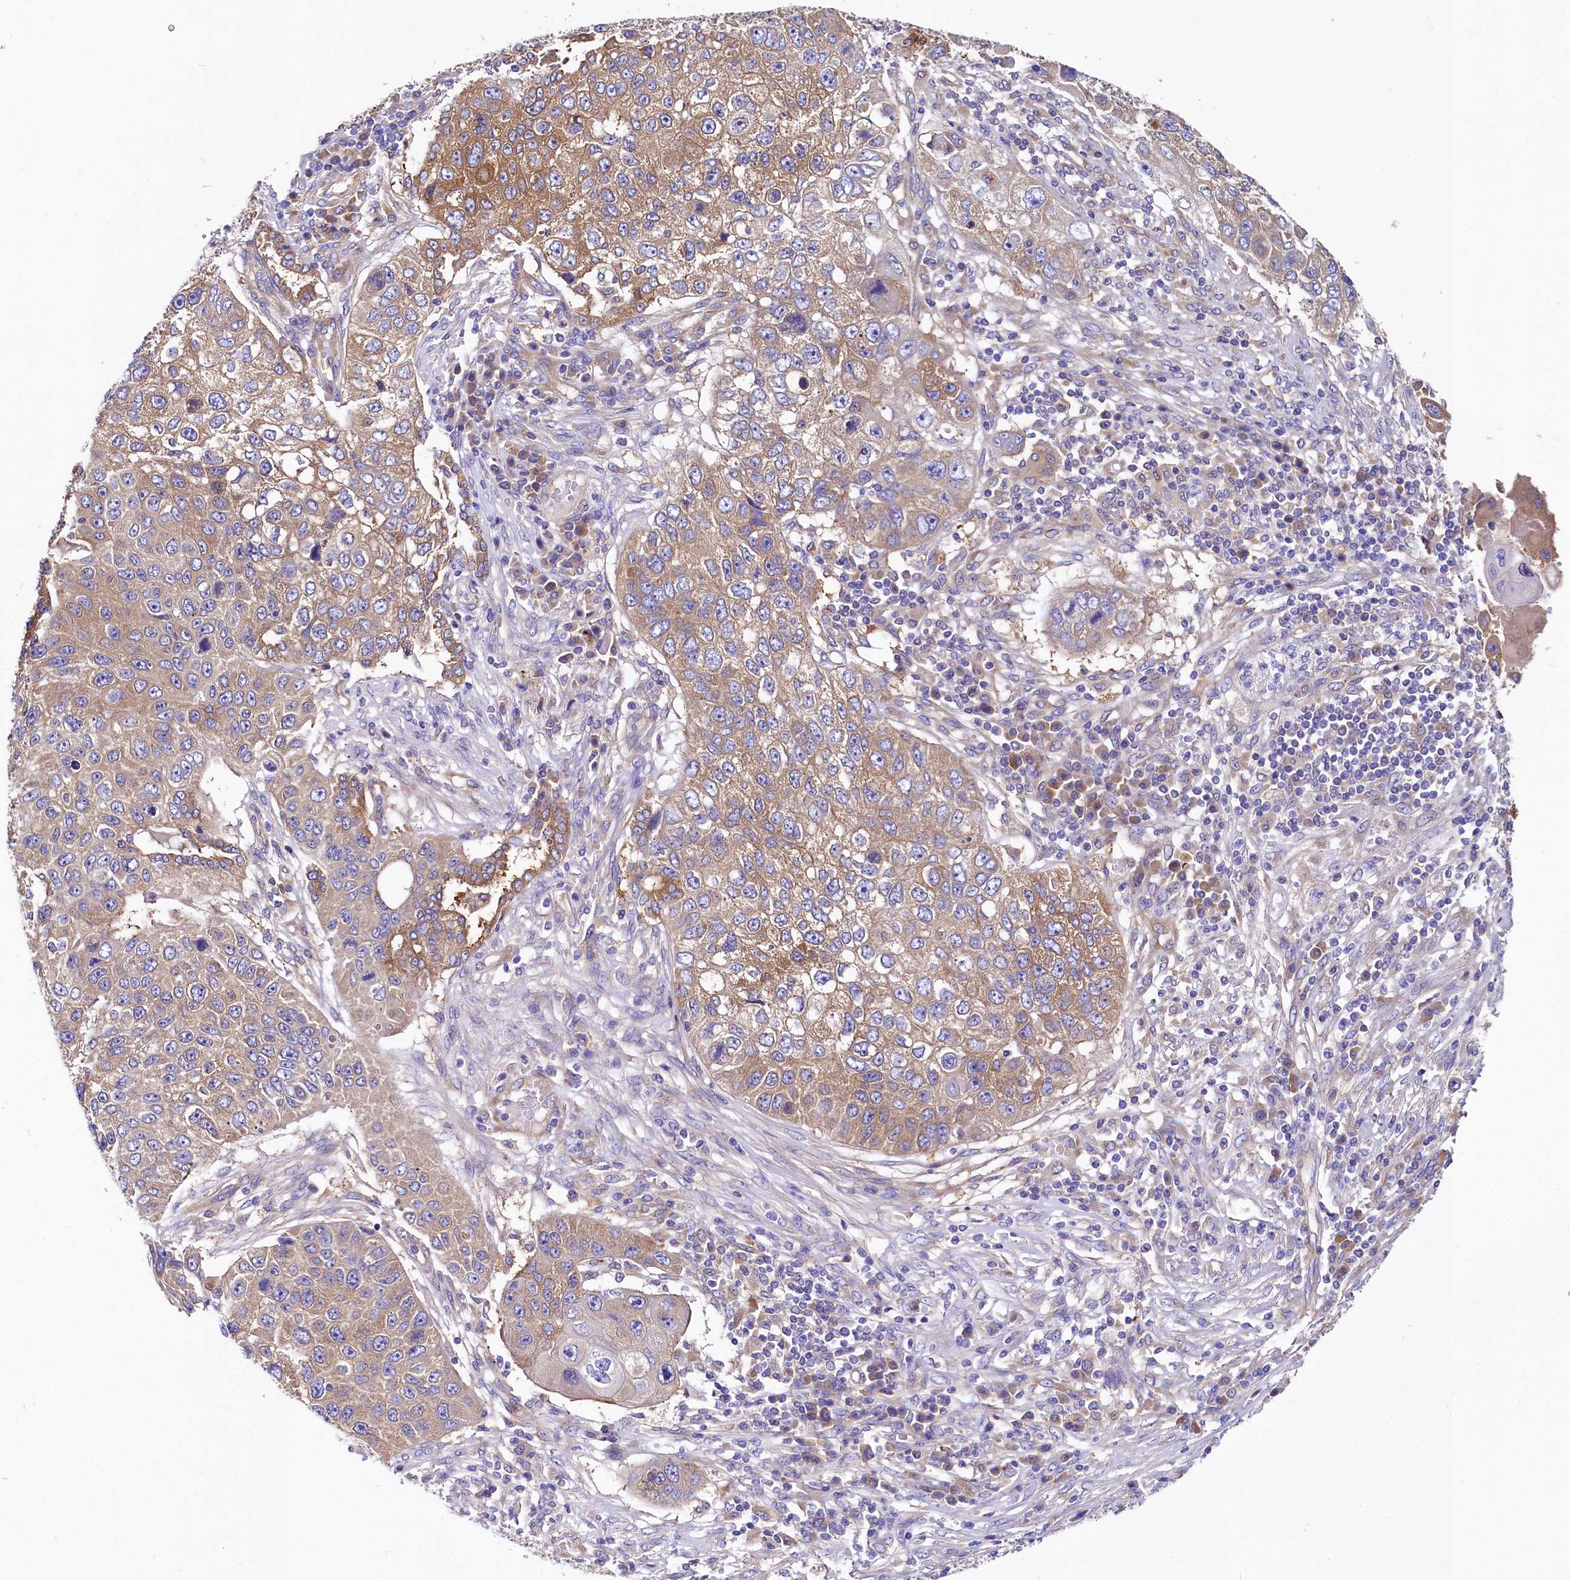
{"staining": {"intensity": "moderate", "quantity": ">75%", "location": "cytoplasmic/membranous"}, "tissue": "lung cancer", "cell_type": "Tumor cells", "image_type": "cancer", "snomed": [{"axis": "morphology", "description": "Squamous cell carcinoma, NOS"}, {"axis": "topography", "description": "Lung"}], "caption": "Immunohistochemical staining of human lung cancer (squamous cell carcinoma) demonstrates medium levels of moderate cytoplasmic/membranous staining in about >75% of tumor cells.", "gene": "QARS1", "patient": {"sex": "male", "age": 61}}